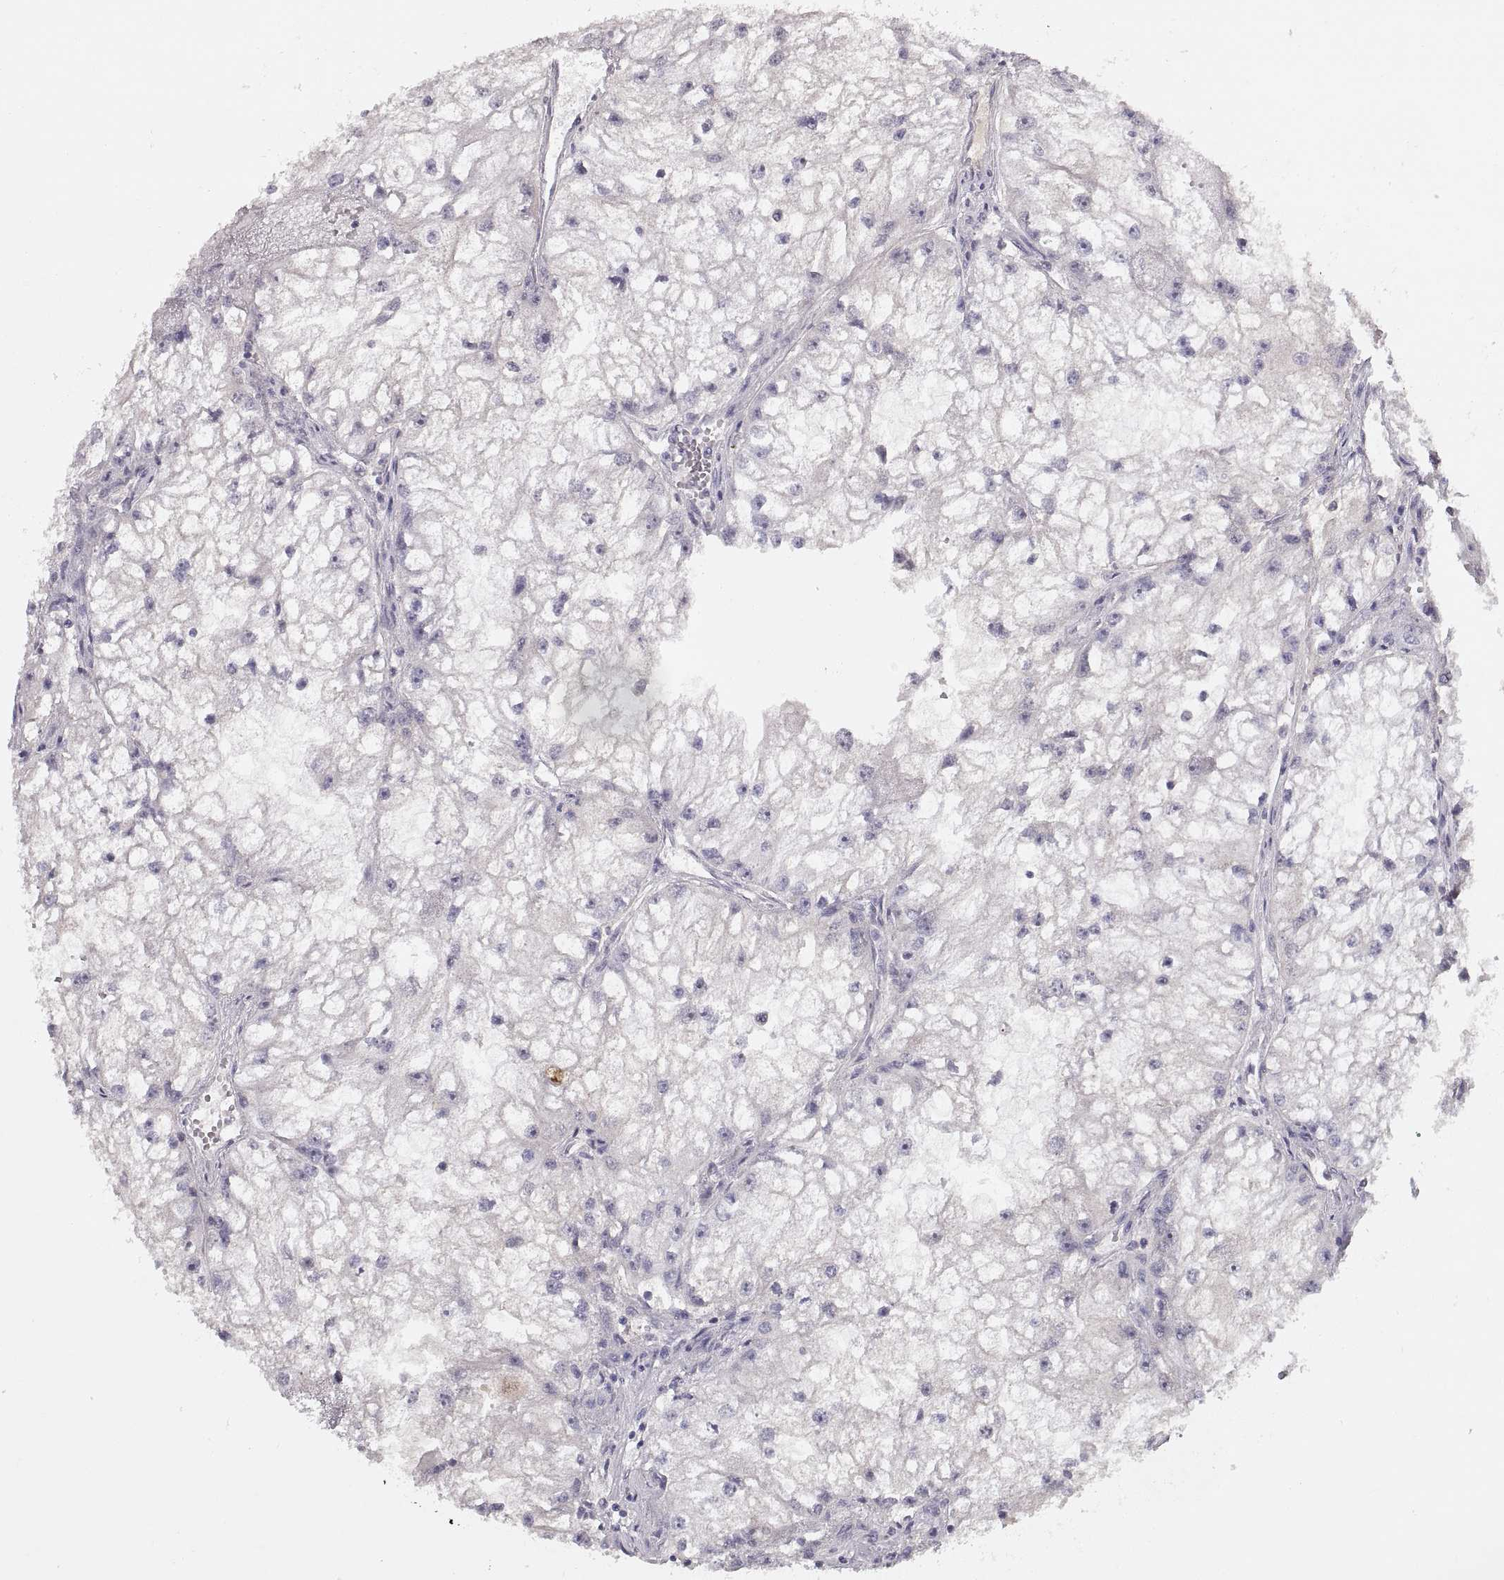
{"staining": {"intensity": "negative", "quantity": "none", "location": "none"}, "tissue": "renal cancer", "cell_type": "Tumor cells", "image_type": "cancer", "snomed": [{"axis": "morphology", "description": "Adenocarcinoma, NOS"}, {"axis": "topography", "description": "Kidney"}], "caption": "A histopathology image of human adenocarcinoma (renal) is negative for staining in tumor cells.", "gene": "ADAM11", "patient": {"sex": "male", "age": 59}}